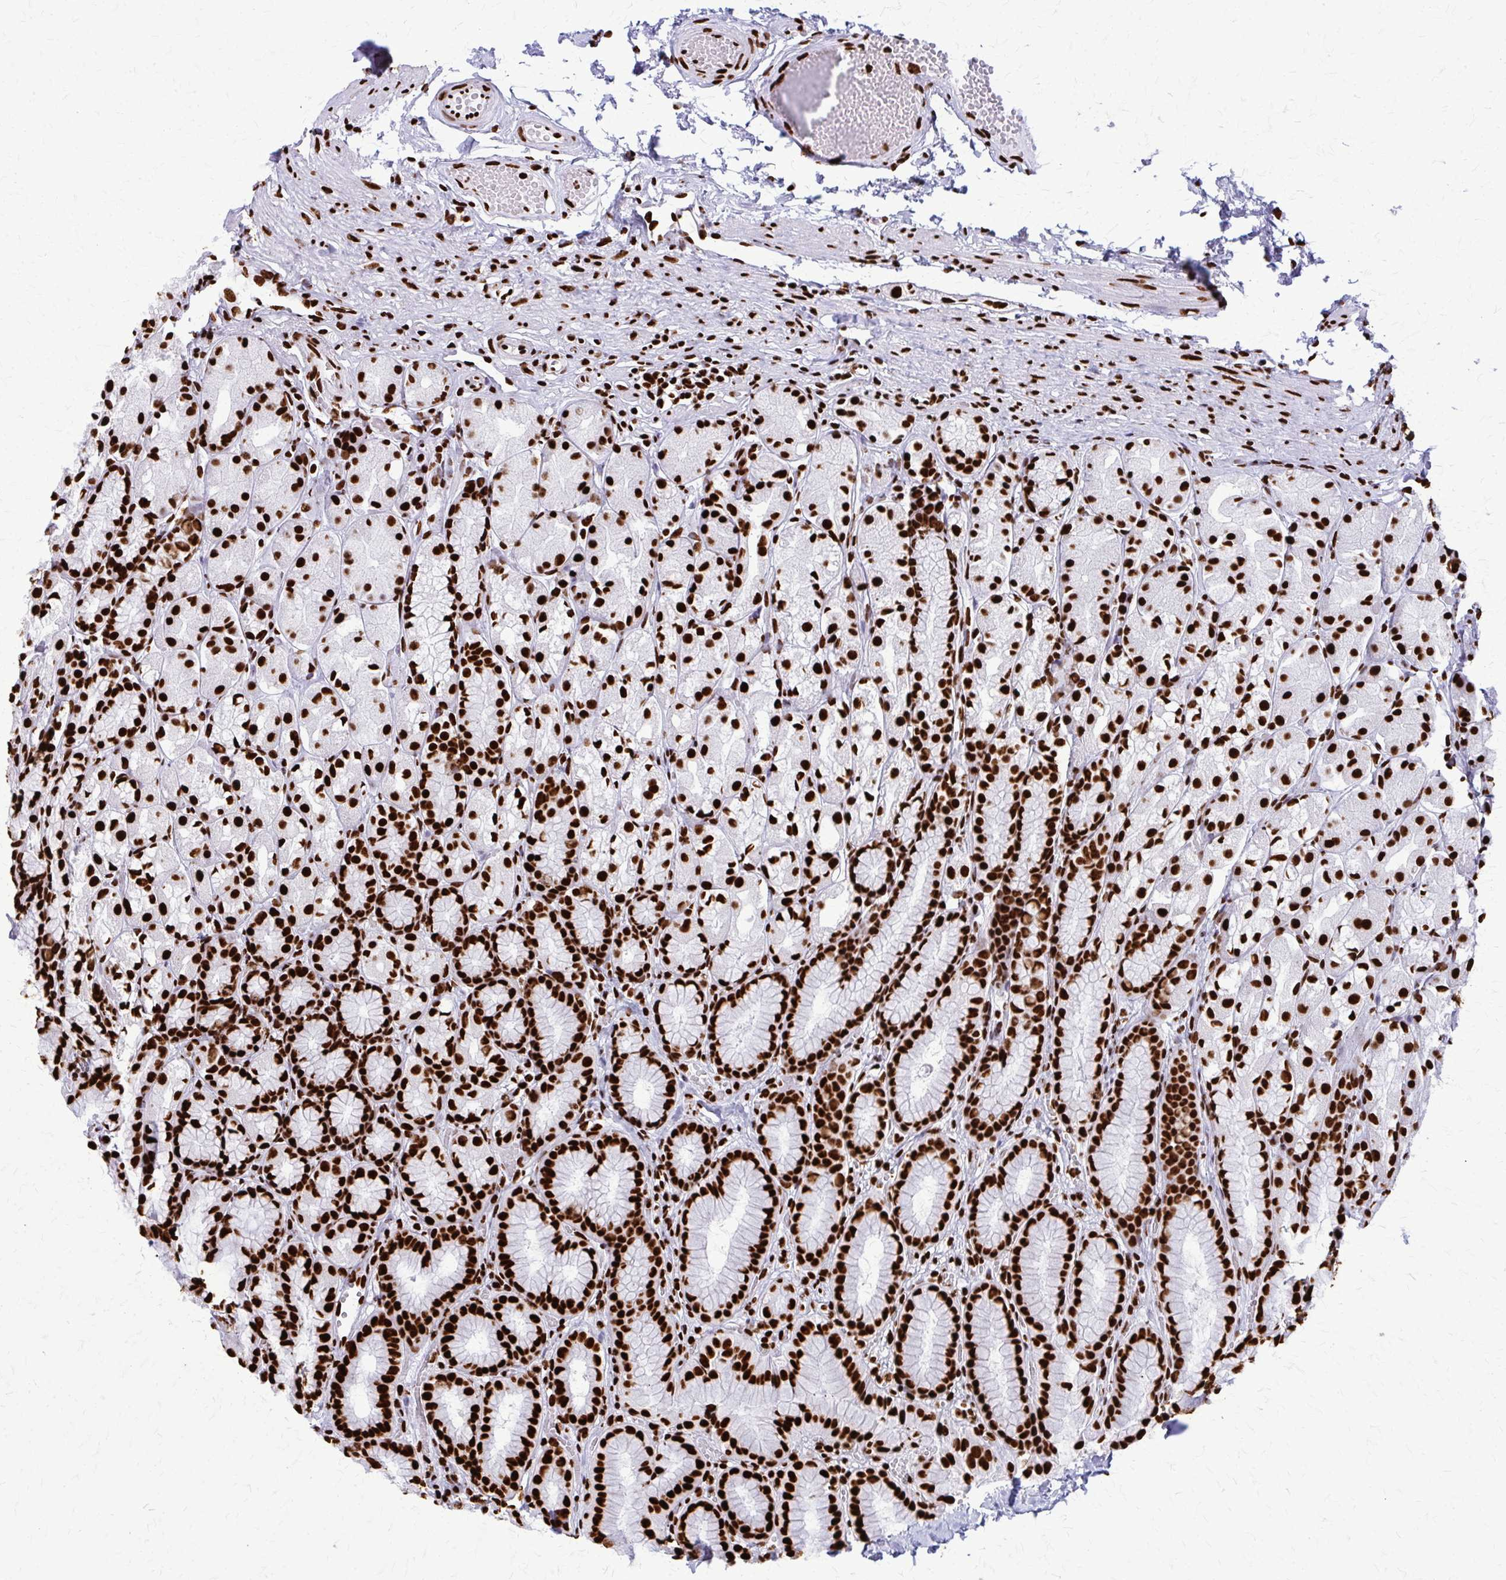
{"staining": {"intensity": "strong", "quantity": ">75%", "location": "nuclear"}, "tissue": "stomach", "cell_type": "Glandular cells", "image_type": "normal", "snomed": [{"axis": "morphology", "description": "Normal tissue, NOS"}, {"axis": "topography", "description": "Stomach"}], "caption": "Glandular cells show high levels of strong nuclear expression in about >75% of cells in benign stomach. (brown staining indicates protein expression, while blue staining denotes nuclei).", "gene": "SFPQ", "patient": {"sex": "male", "age": 70}}